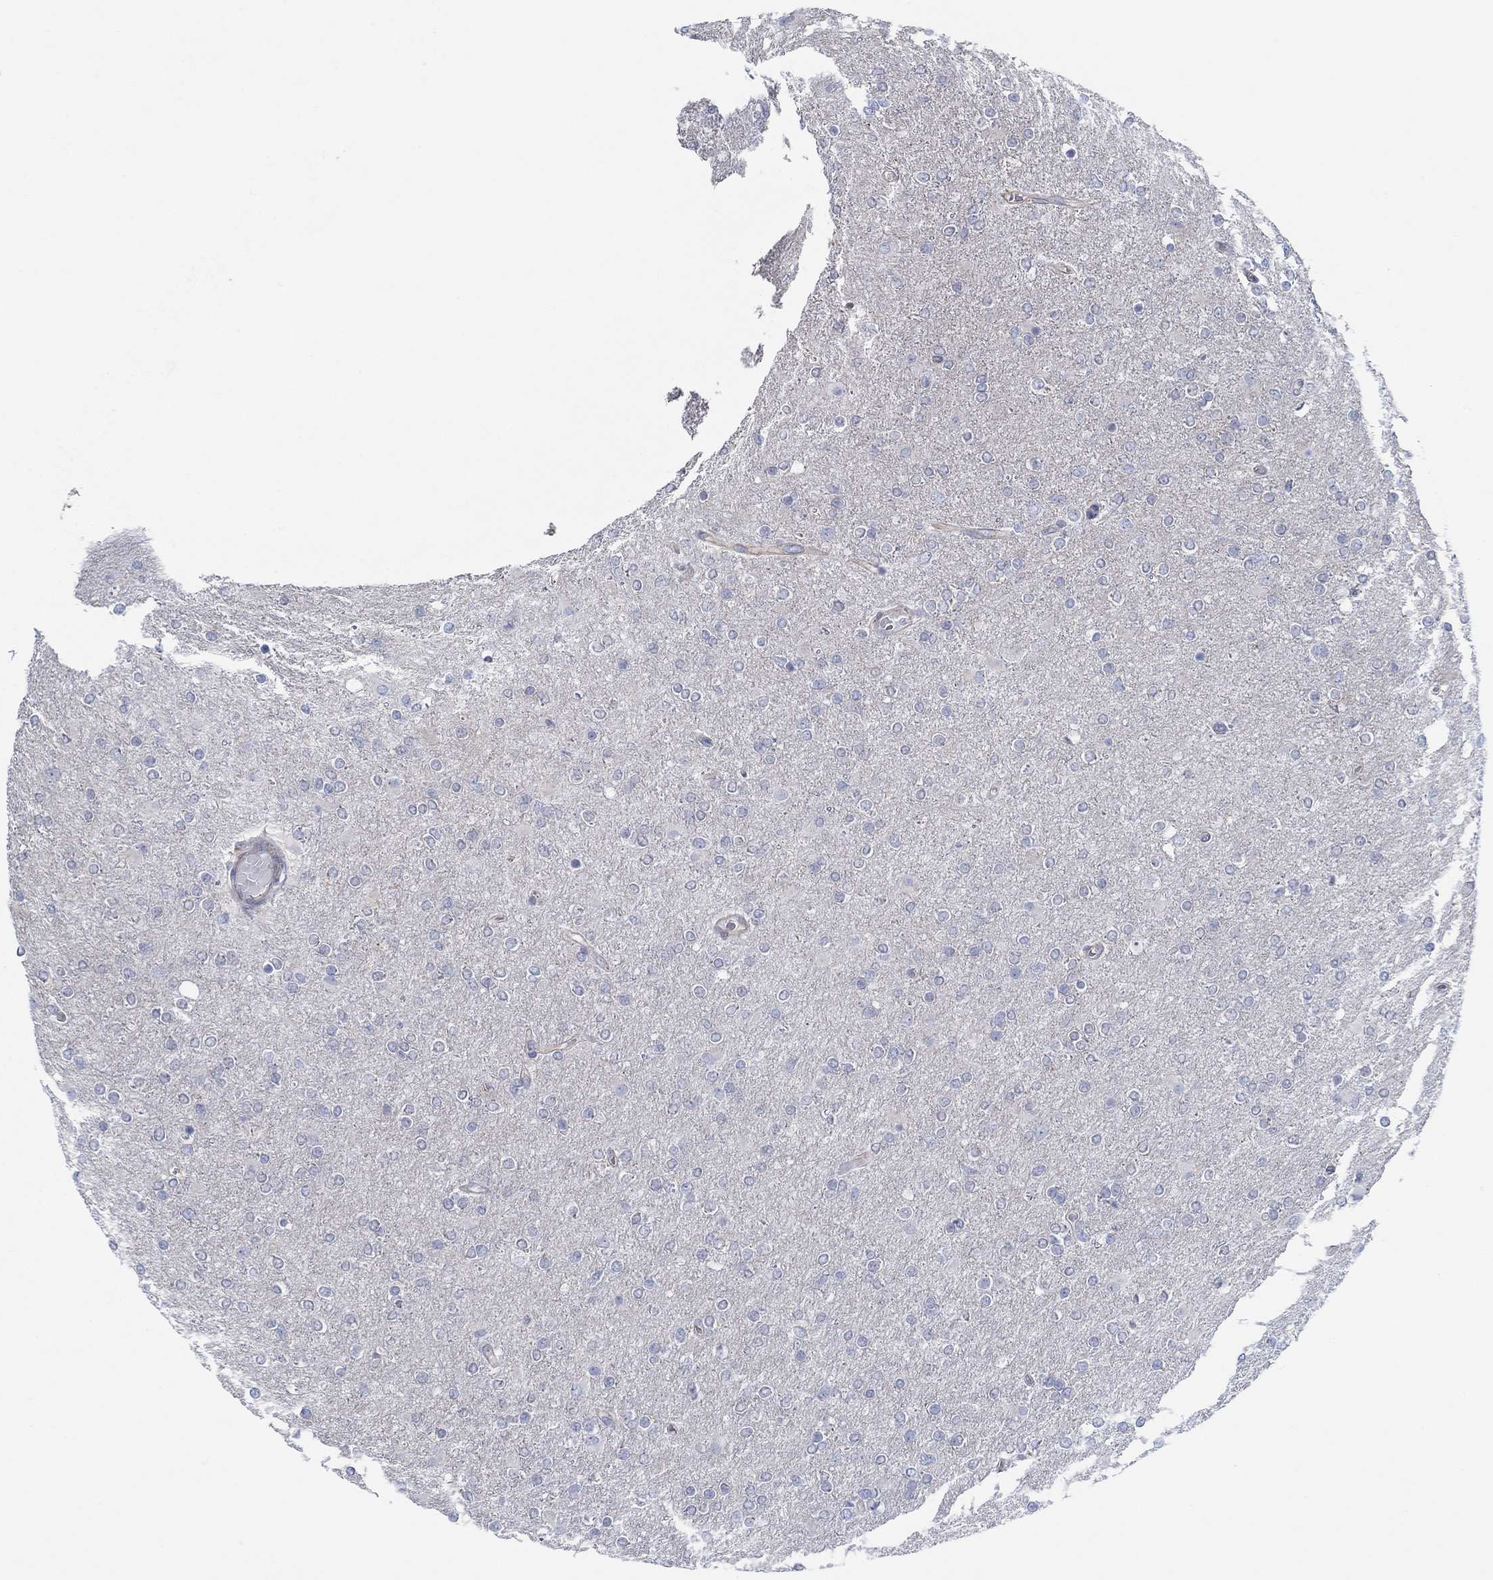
{"staining": {"intensity": "negative", "quantity": "none", "location": "none"}, "tissue": "glioma", "cell_type": "Tumor cells", "image_type": "cancer", "snomed": [{"axis": "morphology", "description": "Glioma, malignant, High grade"}, {"axis": "topography", "description": "Cerebral cortex"}], "caption": "Malignant glioma (high-grade) stained for a protein using IHC demonstrates no expression tumor cells.", "gene": "BBOF1", "patient": {"sex": "male", "age": 70}}